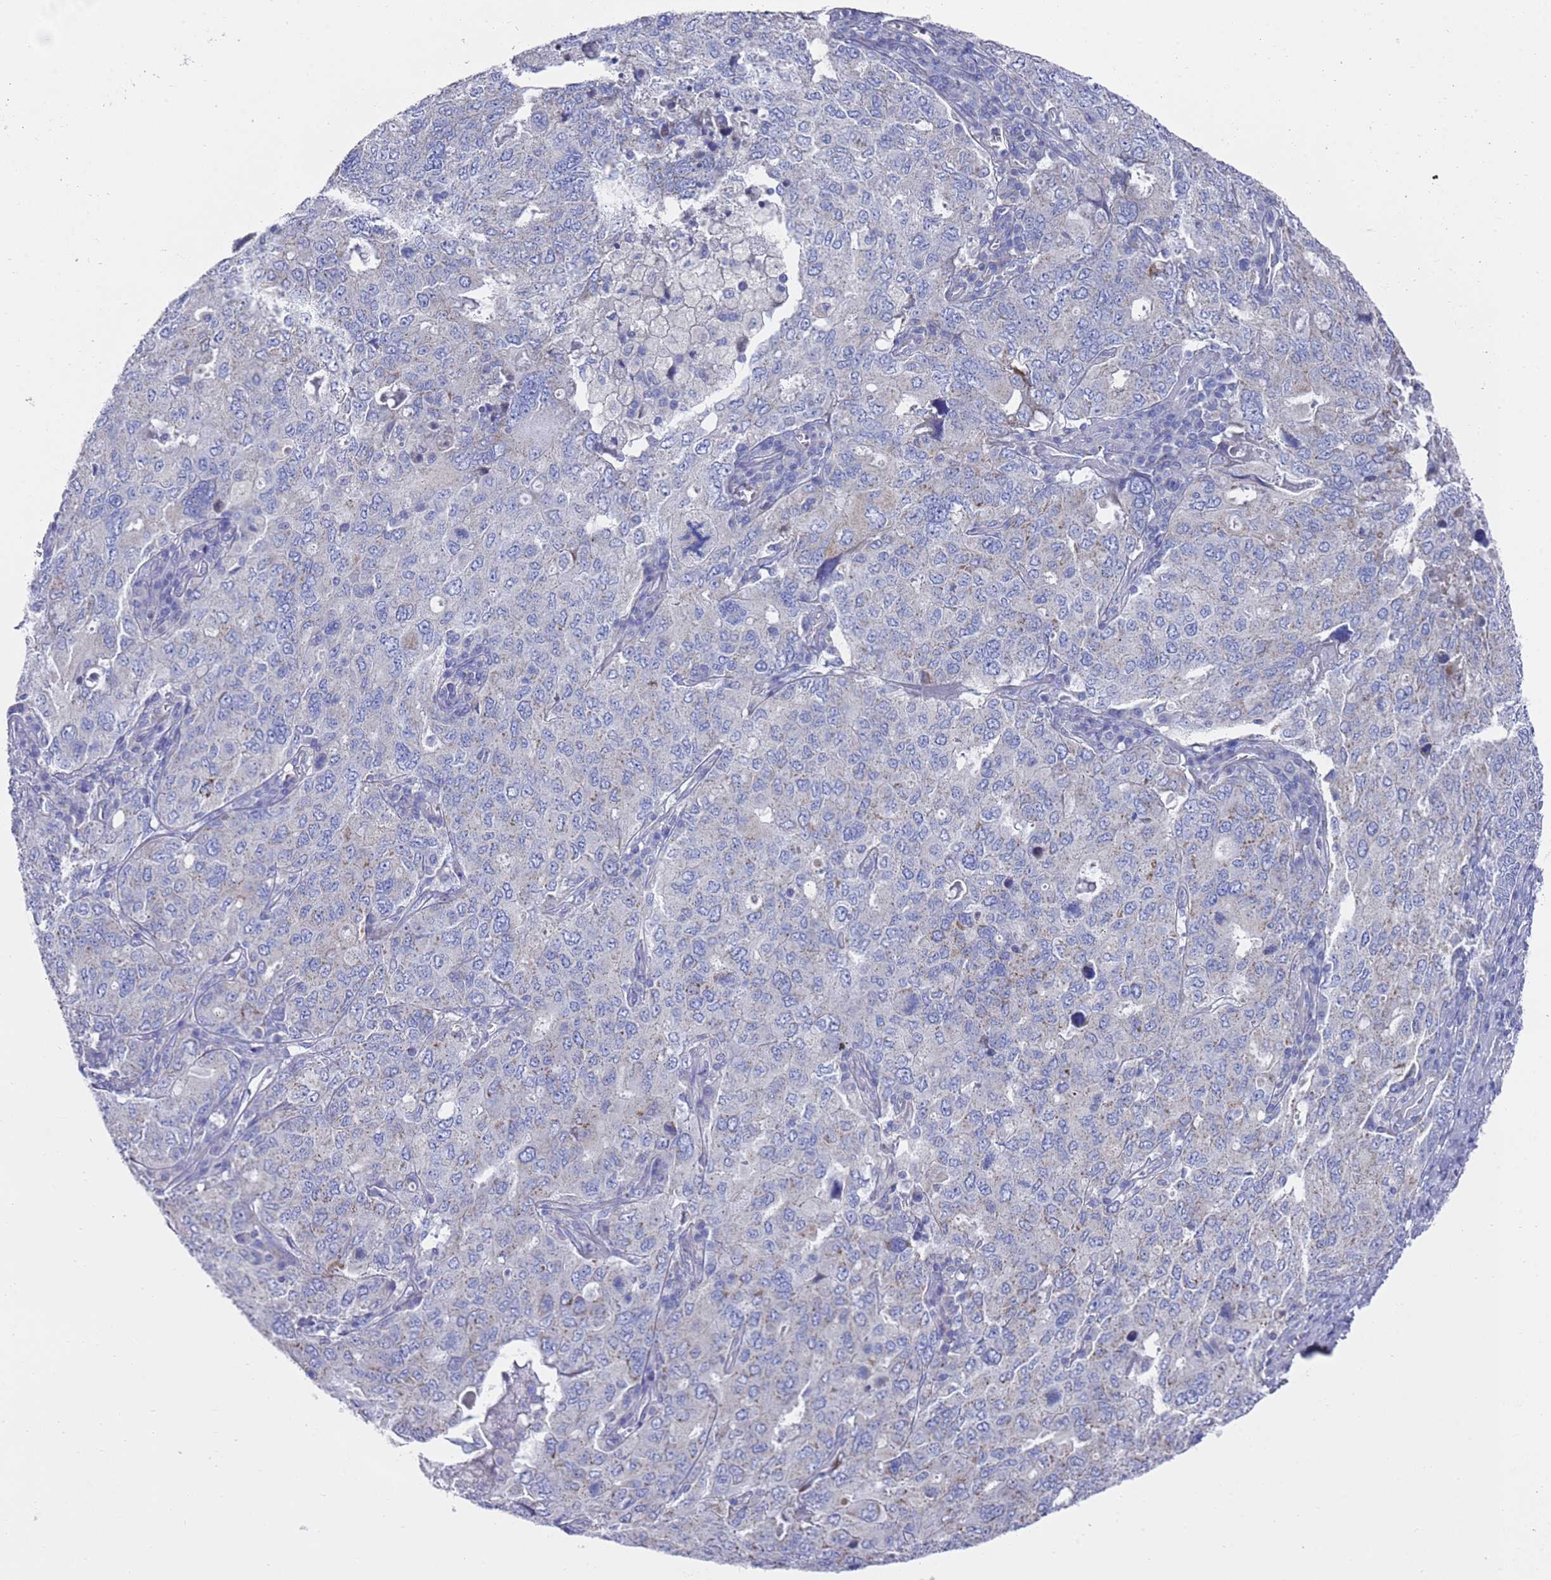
{"staining": {"intensity": "negative", "quantity": "none", "location": "none"}, "tissue": "ovarian cancer", "cell_type": "Tumor cells", "image_type": "cancer", "snomed": [{"axis": "morphology", "description": "Carcinoma, endometroid"}, {"axis": "topography", "description": "Ovary"}], "caption": "Tumor cells show no significant positivity in ovarian endometroid carcinoma.", "gene": "SCAPER", "patient": {"sex": "female", "age": 62}}